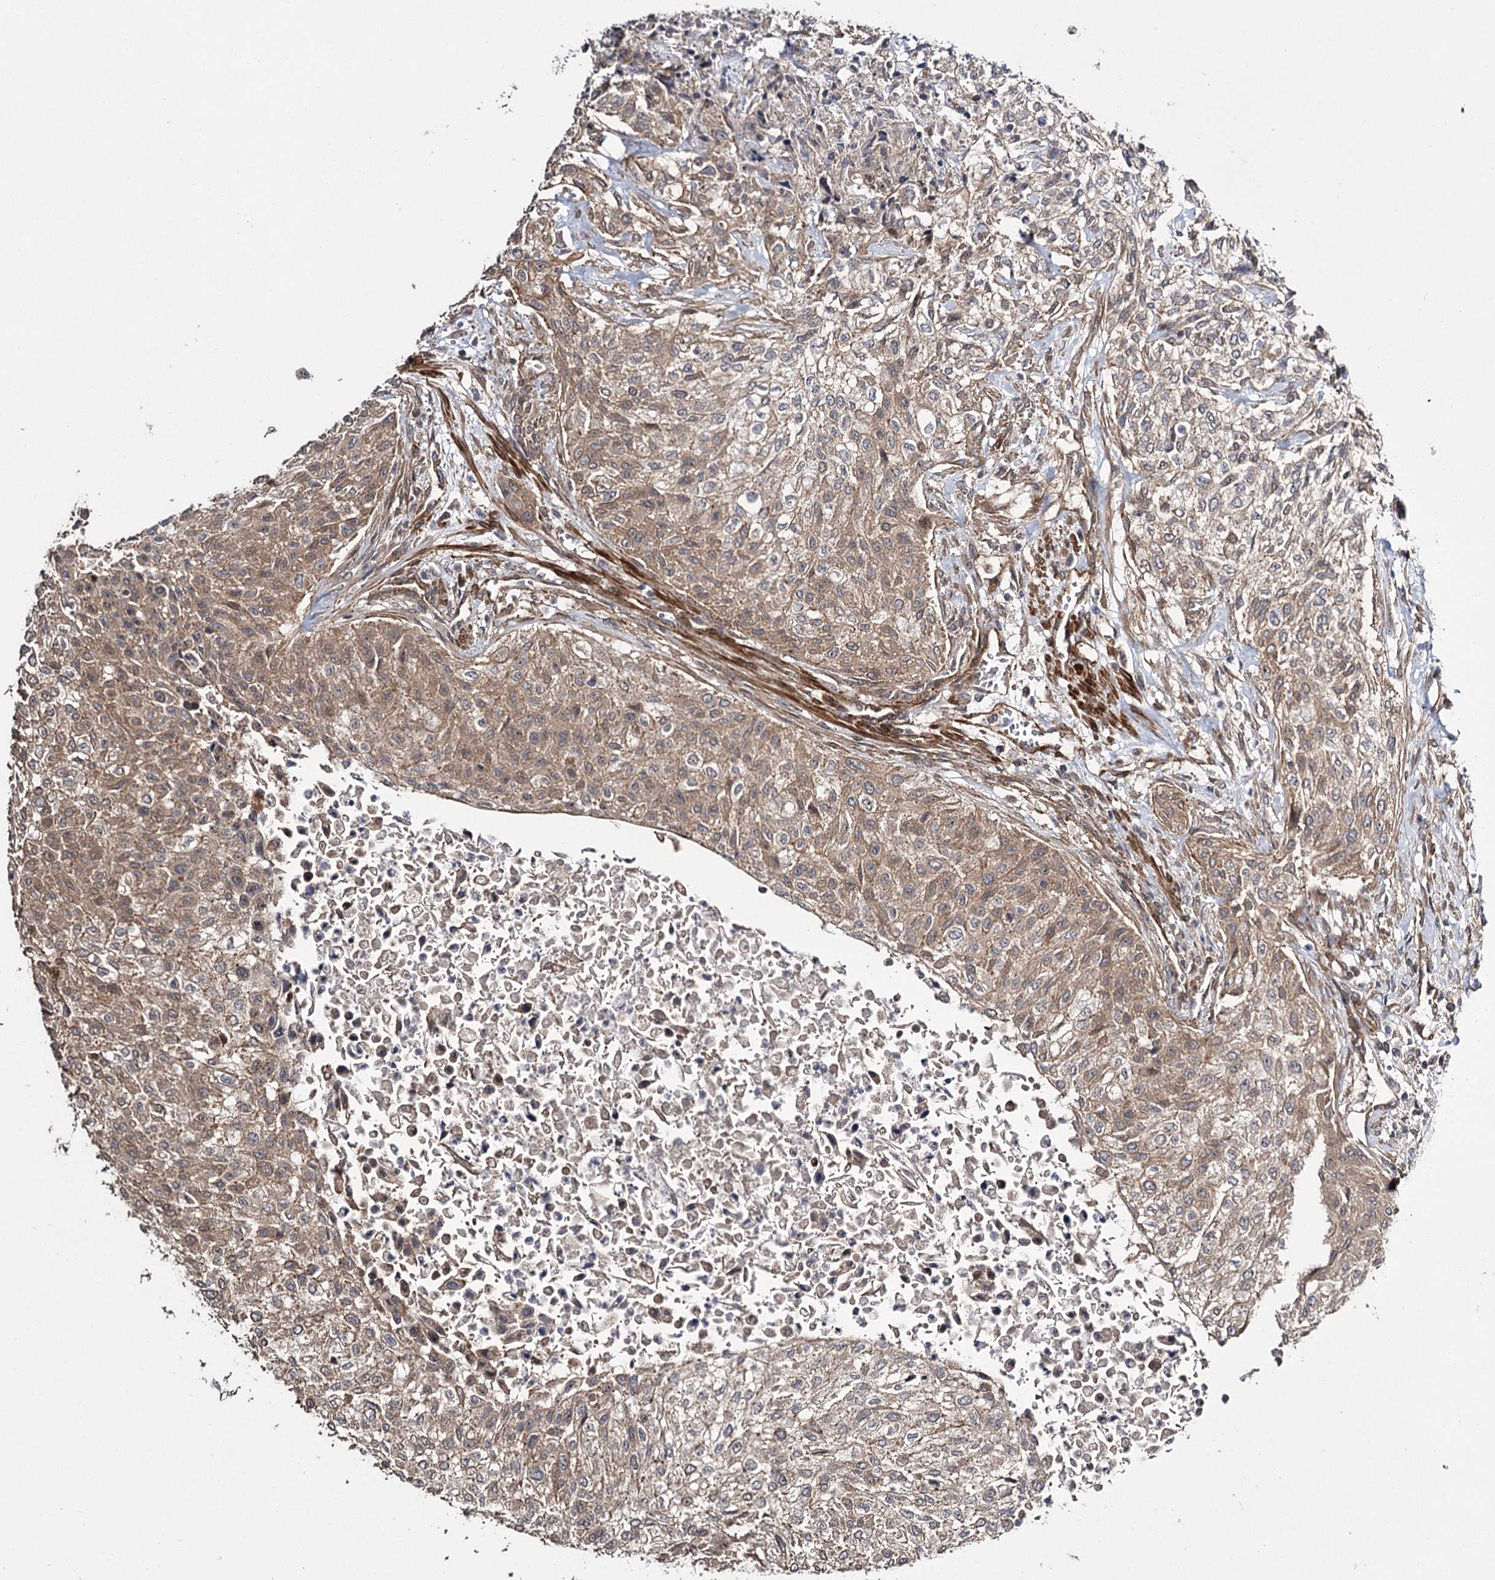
{"staining": {"intensity": "weak", "quantity": ">75%", "location": "cytoplasmic/membranous"}, "tissue": "urothelial cancer", "cell_type": "Tumor cells", "image_type": "cancer", "snomed": [{"axis": "morphology", "description": "Normal tissue, NOS"}, {"axis": "morphology", "description": "Urothelial carcinoma, NOS"}, {"axis": "topography", "description": "Urinary bladder"}, {"axis": "topography", "description": "Peripheral nerve tissue"}], "caption": "Immunohistochemical staining of human transitional cell carcinoma shows low levels of weak cytoplasmic/membranous positivity in approximately >75% of tumor cells. (brown staining indicates protein expression, while blue staining denotes nuclei).", "gene": "MYO1C", "patient": {"sex": "male", "age": 35}}